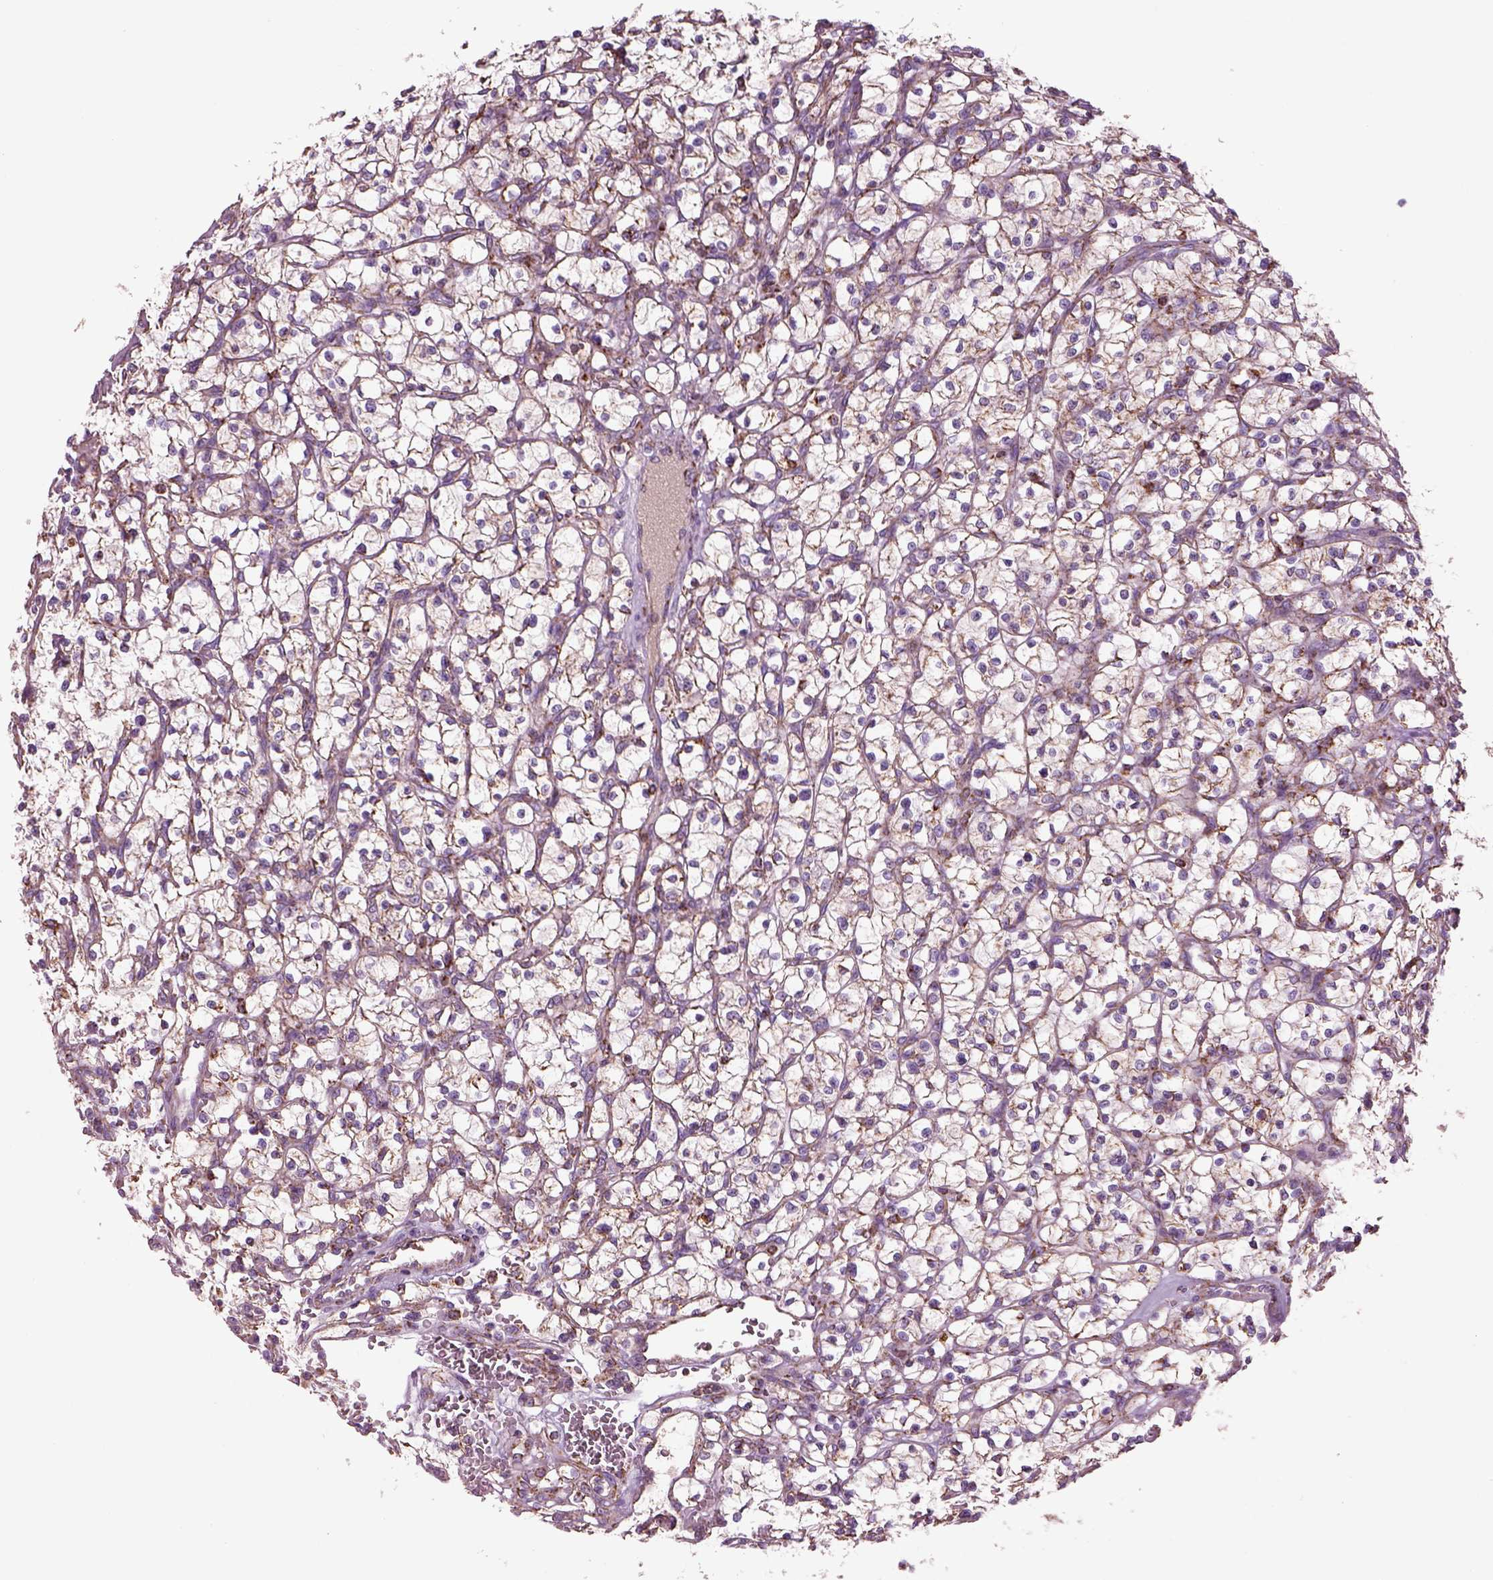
{"staining": {"intensity": "weak", "quantity": ">75%", "location": "cytoplasmic/membranous"}, "tissue": "renal cancer", "cell_type": "Tumor cells", "image_type": "cancer", "snomed": [{"axis": "morphology", "description": "Adenocarcinoma, NOS"}, {"axis": "topography", "description": "Kidney"}], "caption": "A micrograph showing weak cytoplasmic/membranous staining in about >75% of tumor cells in renal adenocarcinoma, as visualized by brown immunohistochemical staining.", "gene": "SLC25A24", "patient": {"sex": "female", "age": 64}}